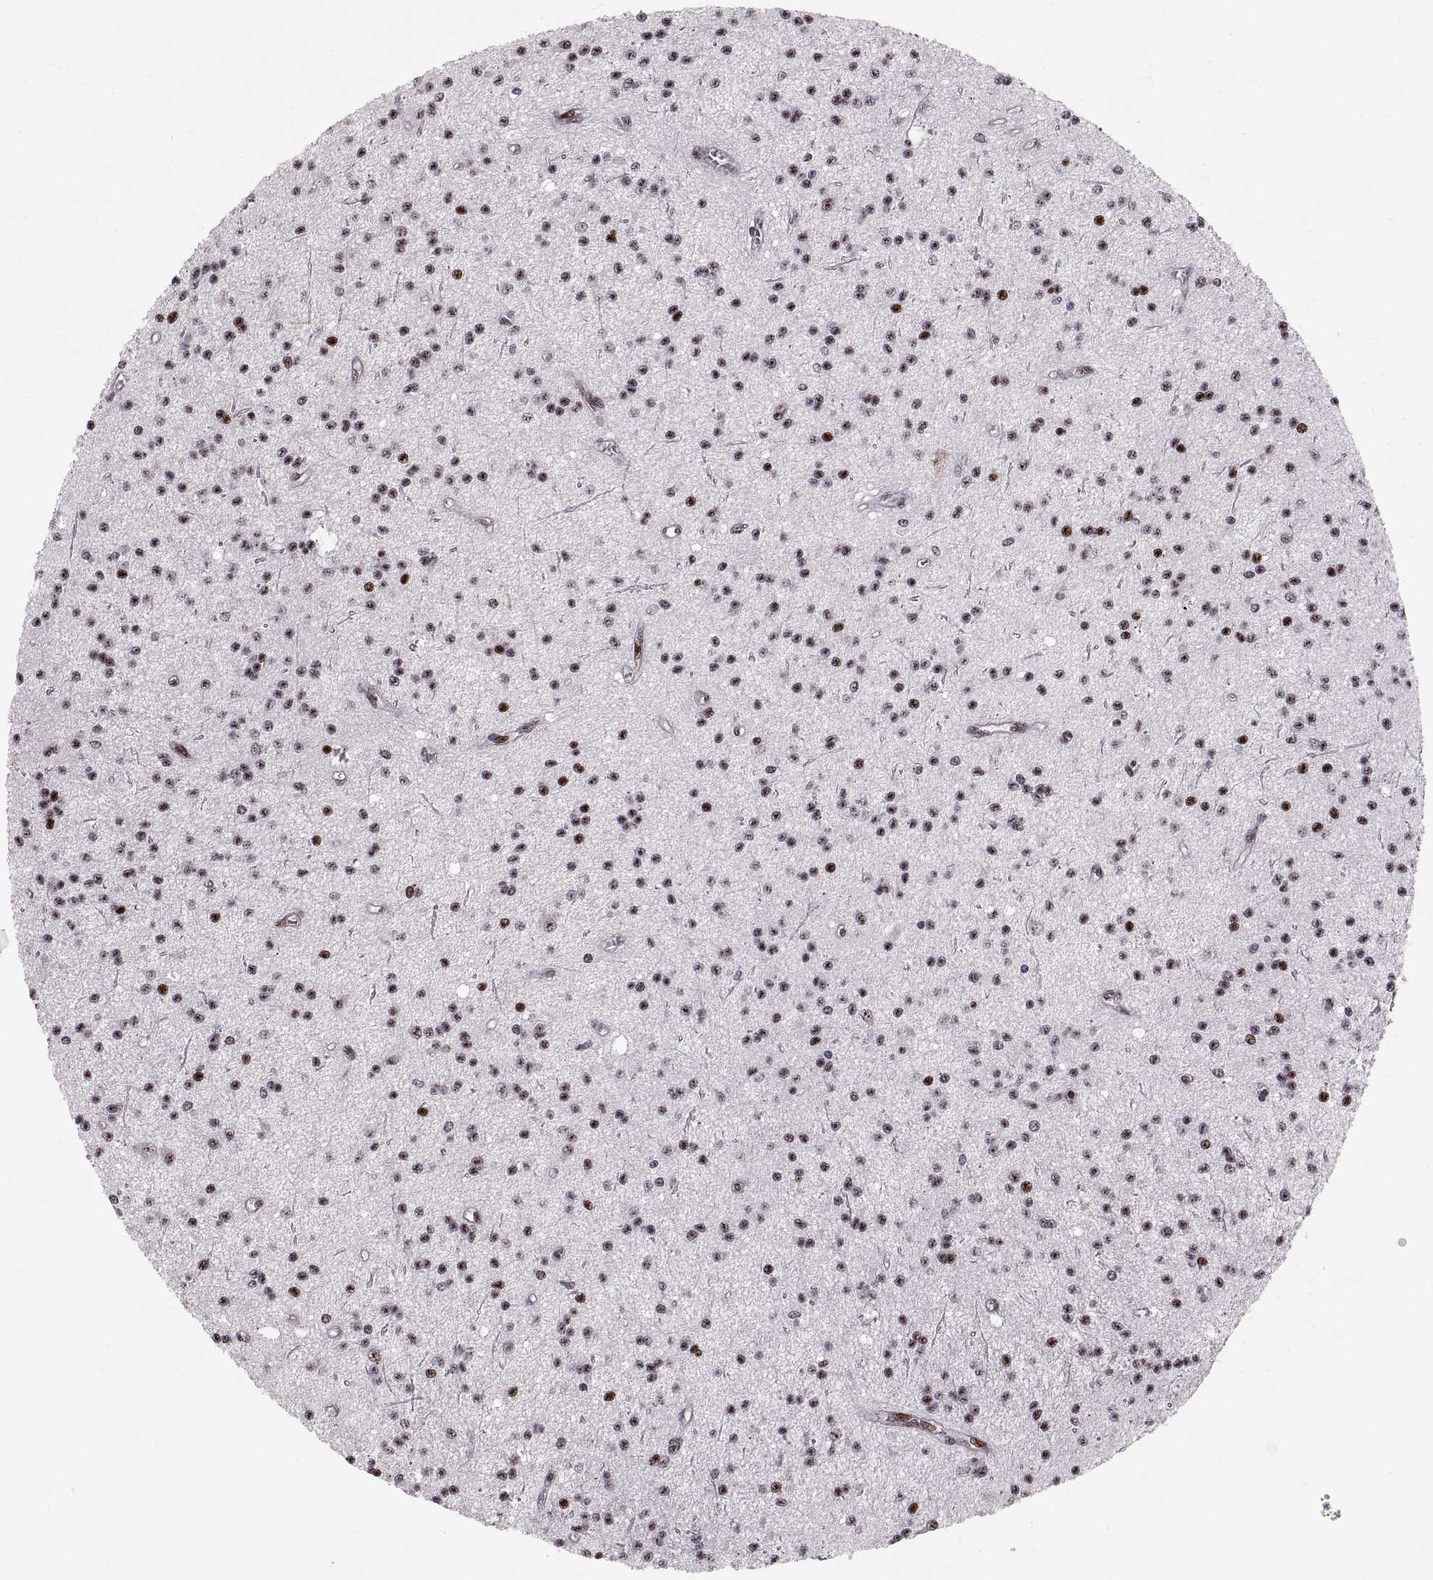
{"staining": {"intensity": "moderate", "quantity": "25%-75%", "location": "nuclear"}, "tissue": "glioma", "cell_type": "Tumor cells", "image_type": "cancer", "snomed": [{"axis": "morphology", "description": "Glioma, malignant, Low grade"}, {"axis": "topography", "description": "Brain"}], "caption": "Malignant glioma (low-grade) stained for a protein demonstrates moderate nuclear positivity in tumor cells.", "gene": "ZCCHC17", "patient": {"sex": "male", "age": 27}}